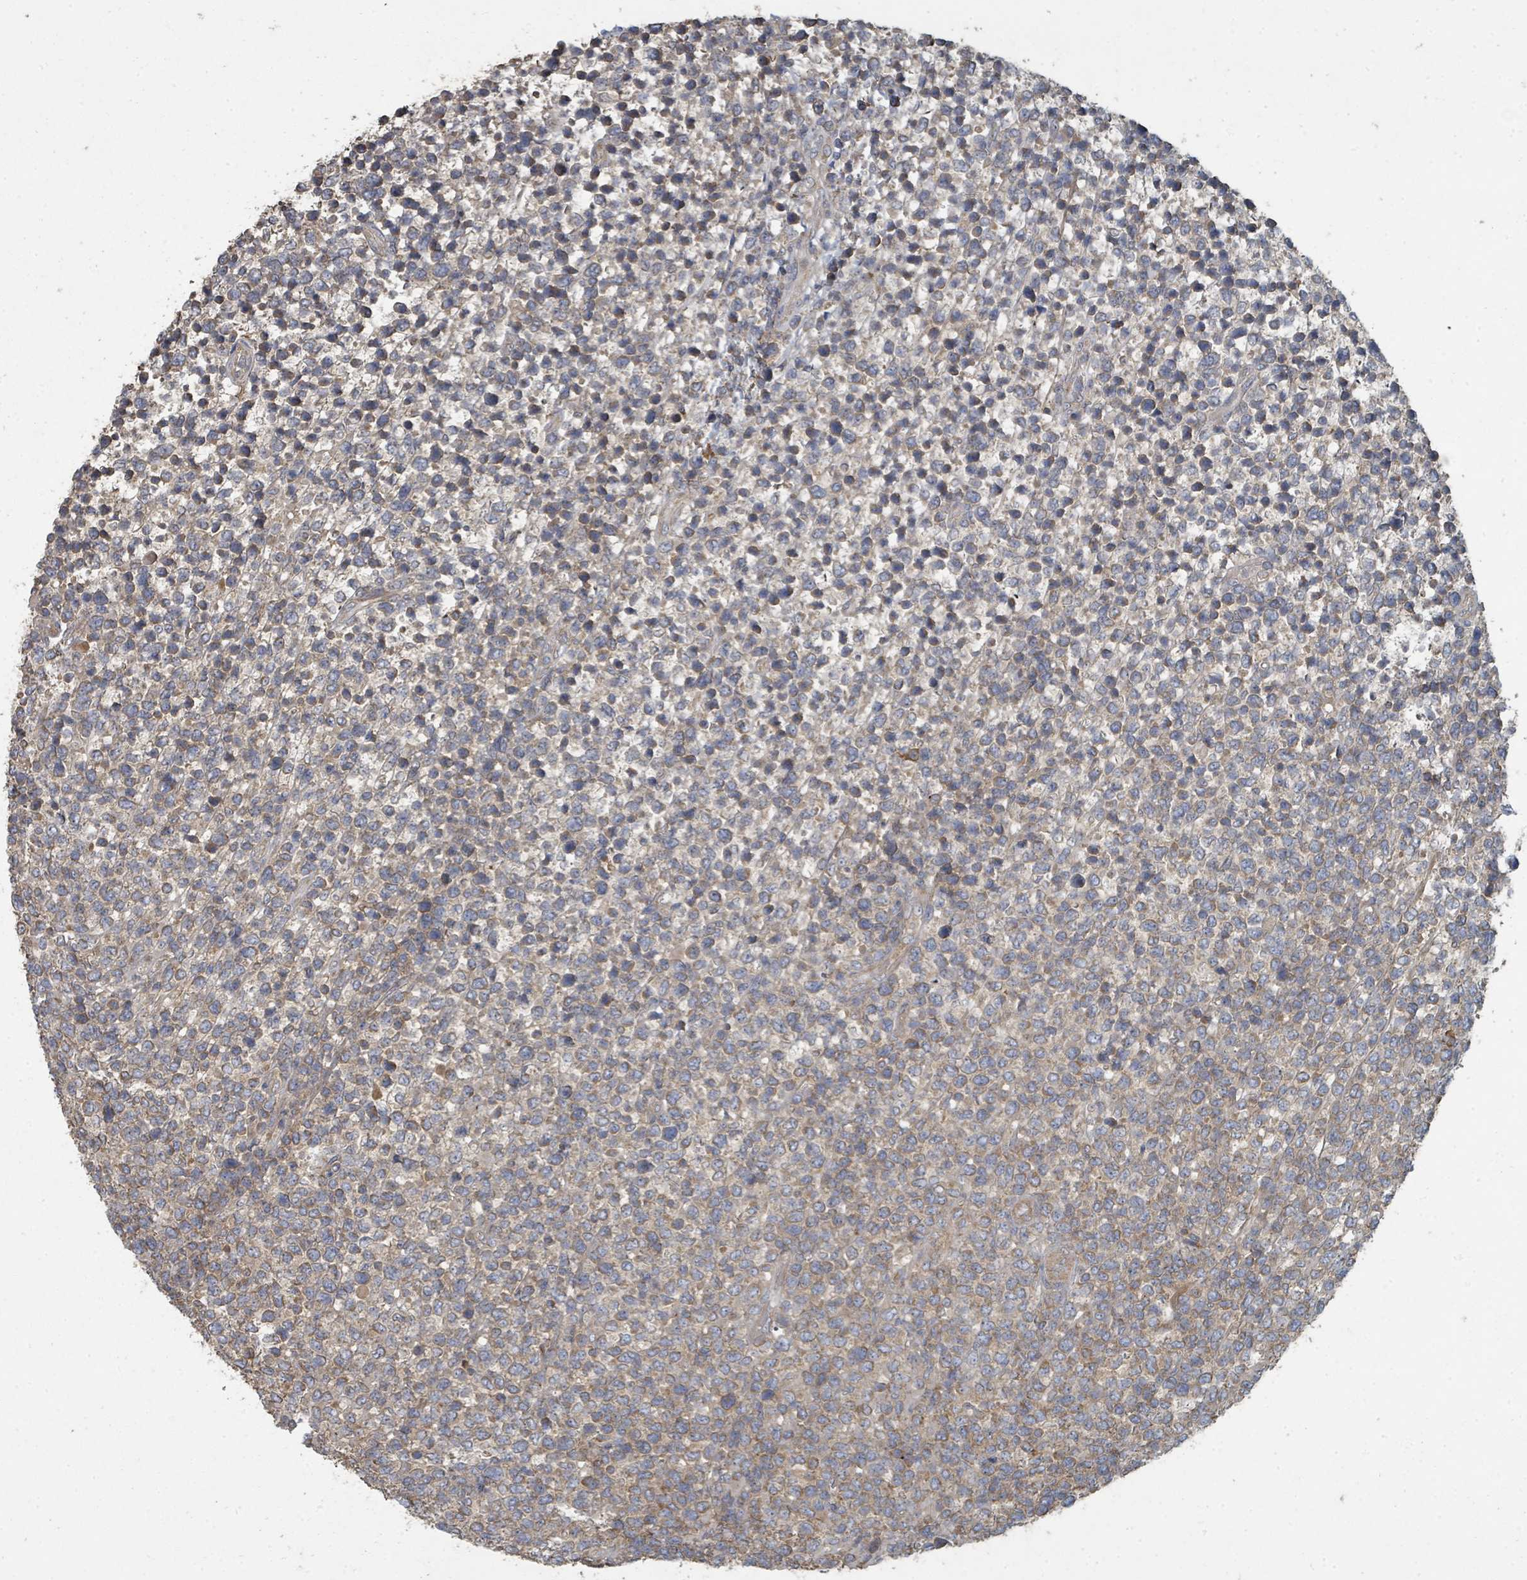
{"staining": {"intensity": "moderate", "quantity": "<25%", "location": "cytoplasmic/membranous"}, "tissue": "lymphoma", "cell_type": "Tumor cells", "image_type": "cancer", "snomed": [{"axis": "morphology", "description": "Malignant lymphoma, non-Hodgkin's type, High grade"}, {"axis": "topography", "description": "Soft tissue"}], "caption": "An IHC histopathology image of tumor tissue is shown. Protein staining in brown labels moderate cytoplasmic/membranous positivity in malignant lymphoma, non-Hodgkin's type (high-grade) within tumor cells.", "gene": "WDFY1", "patient": {"sex": "female", "age": 56}}